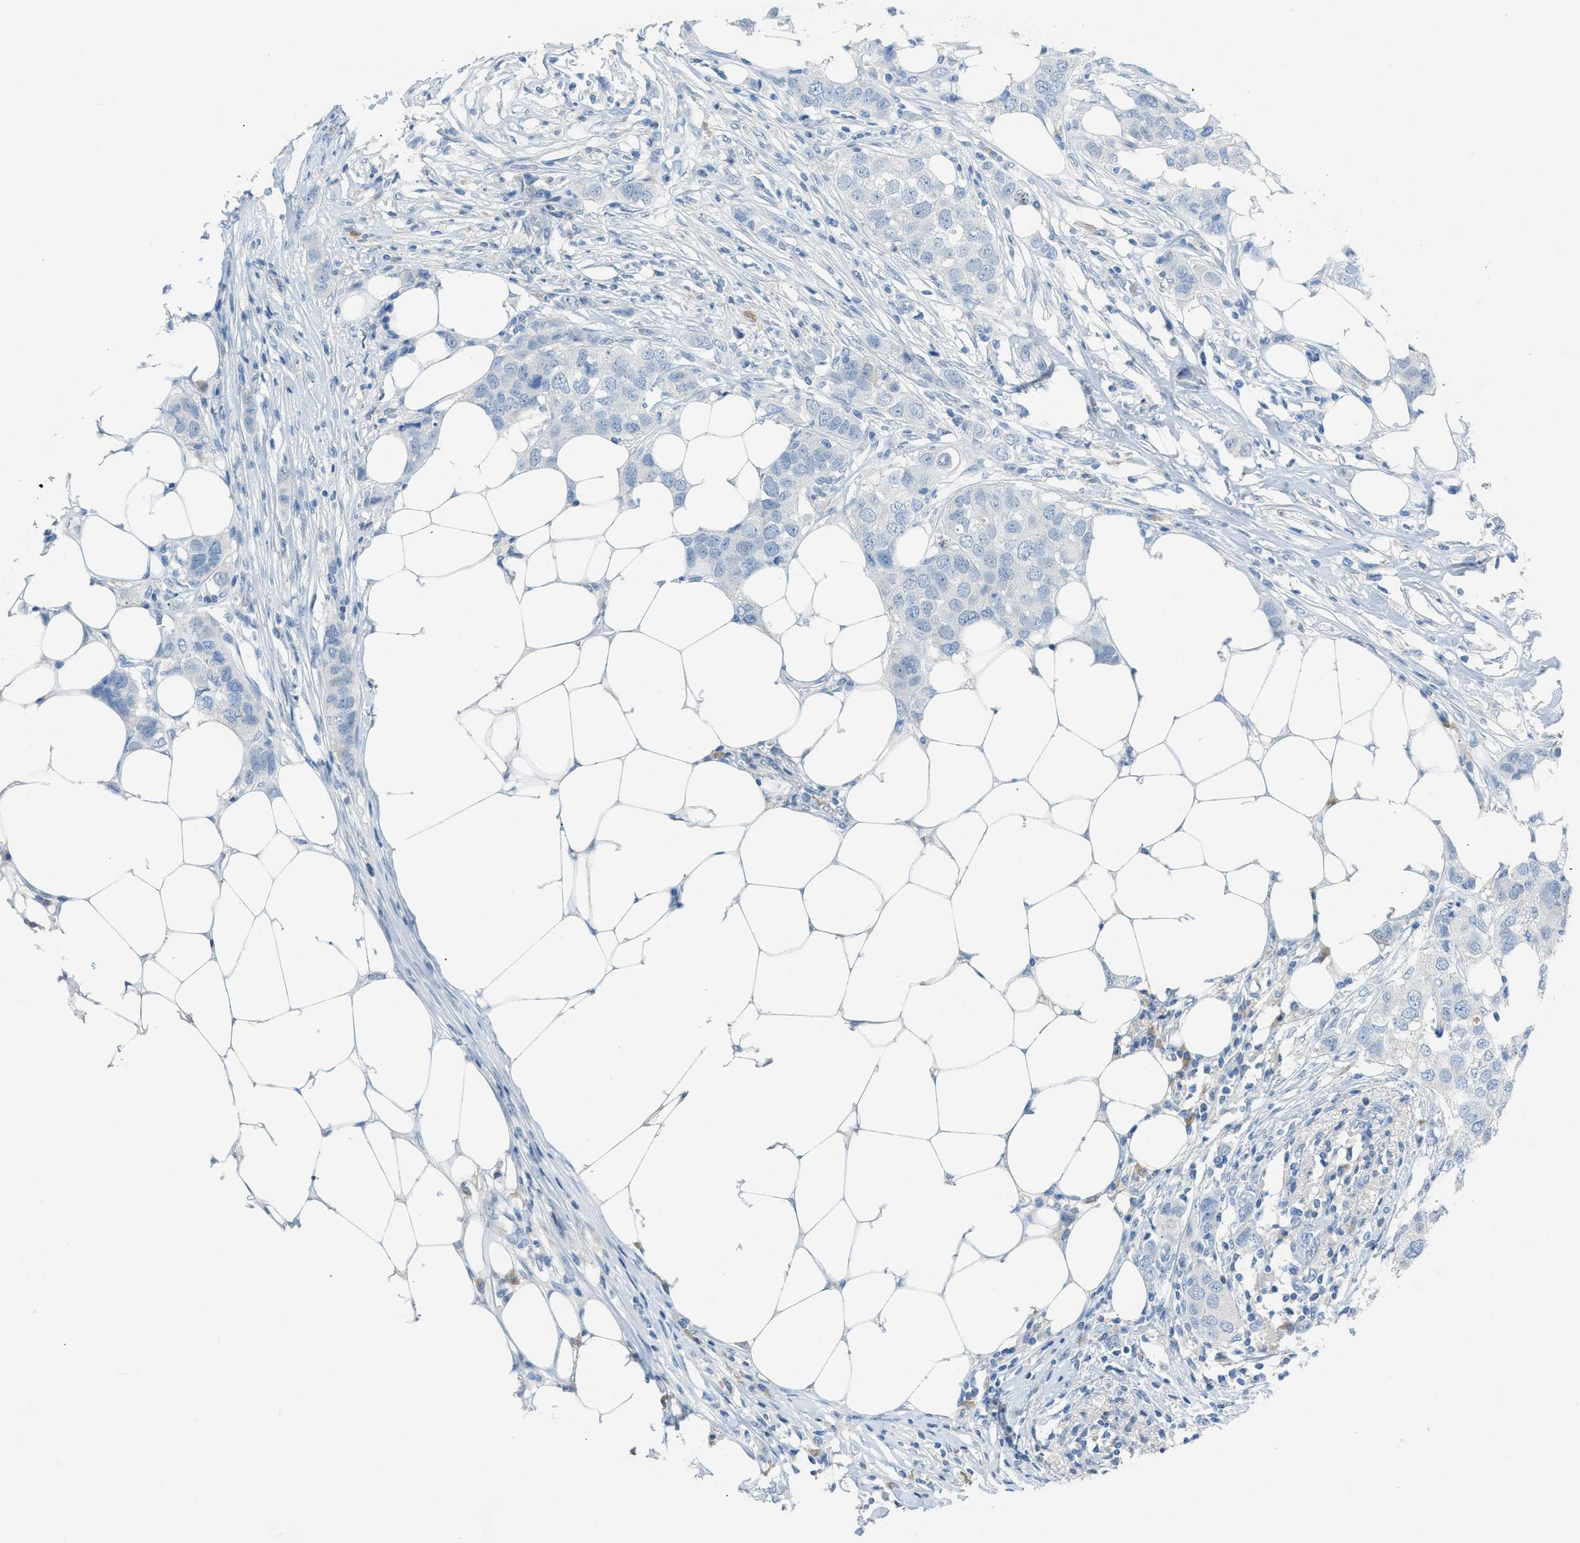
{"staining": {"intensity": "negative", "quantity": "none", "location": "none"}, "tissue": "breast cancer", "cell_type": "Tumor cells", "image_type": "cancer", "snomed": [{"axis": "morphology", "description": "Duct carcinoma"}, {"axis": "topography", "description": "Breast"}], "caption": "Immunohistochemical staining of human intraductal carcinoma (breast) displays no significant staining in tumor cells. (DAB immunohistochemistry (IHC) visualized using brightfield microscopy, high magnification).", "gene": "HSF2", "patient": {"sex": "female", "age": 50}}